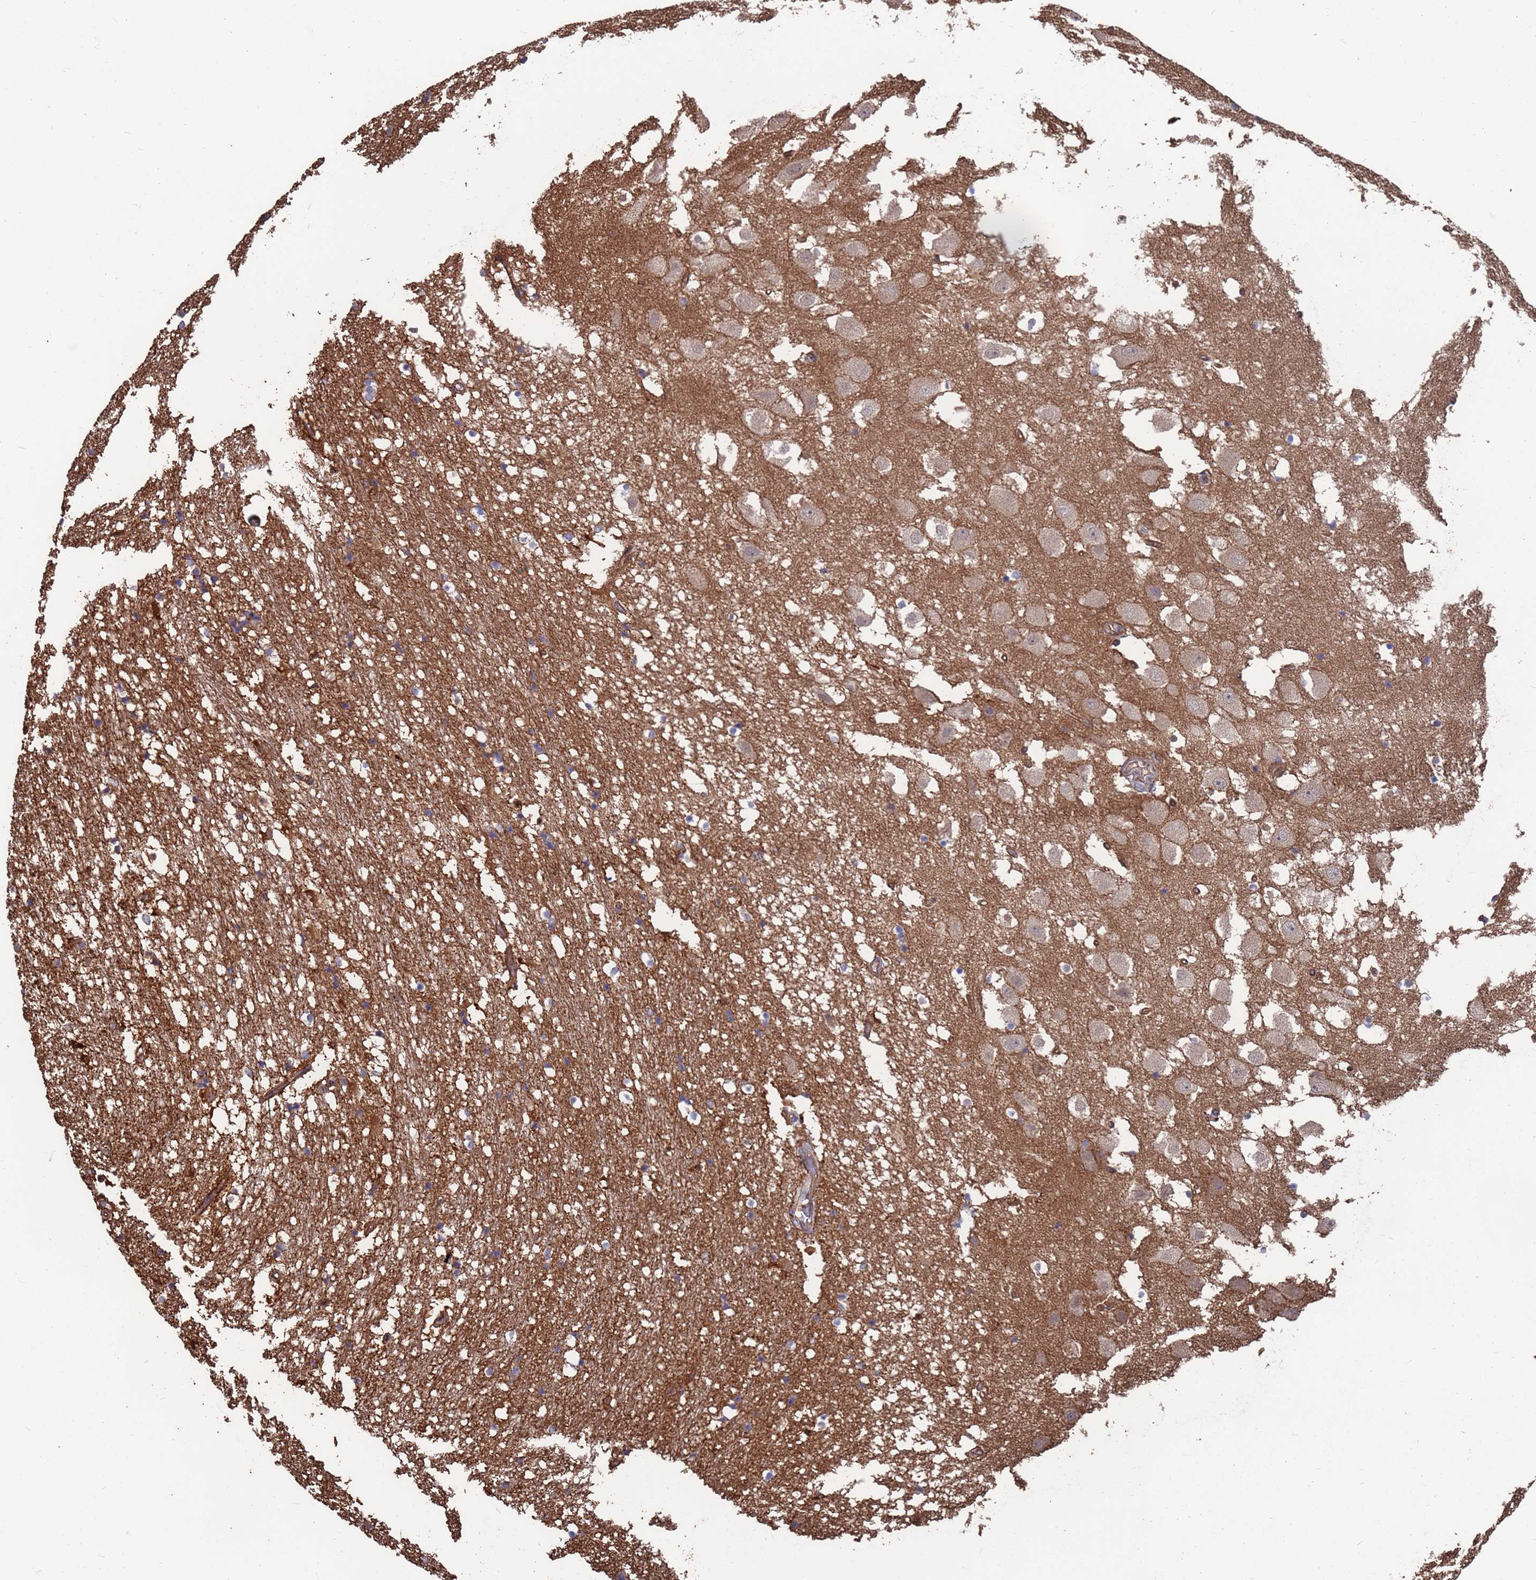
{"staining": {"intensity": "weak", "quantity": "<25%", "location": "cytoplasmic/membranous"}, "tissue": "hippocampus", "cell_type": "Glial cells", "image_type": "normal", "snomed": [{"axis": "morphology", "description": "Normal tissue, NOS"}, {"axis": "topography", "description": "Hippocampus"}], "caption": "This is an immunohistochemistry (IHC) histopathology image of benign human hippocampus. There is no staining in glial cells.", "gene": "NDUFAF6", "patient": {"sex": "female", "age": 52}}